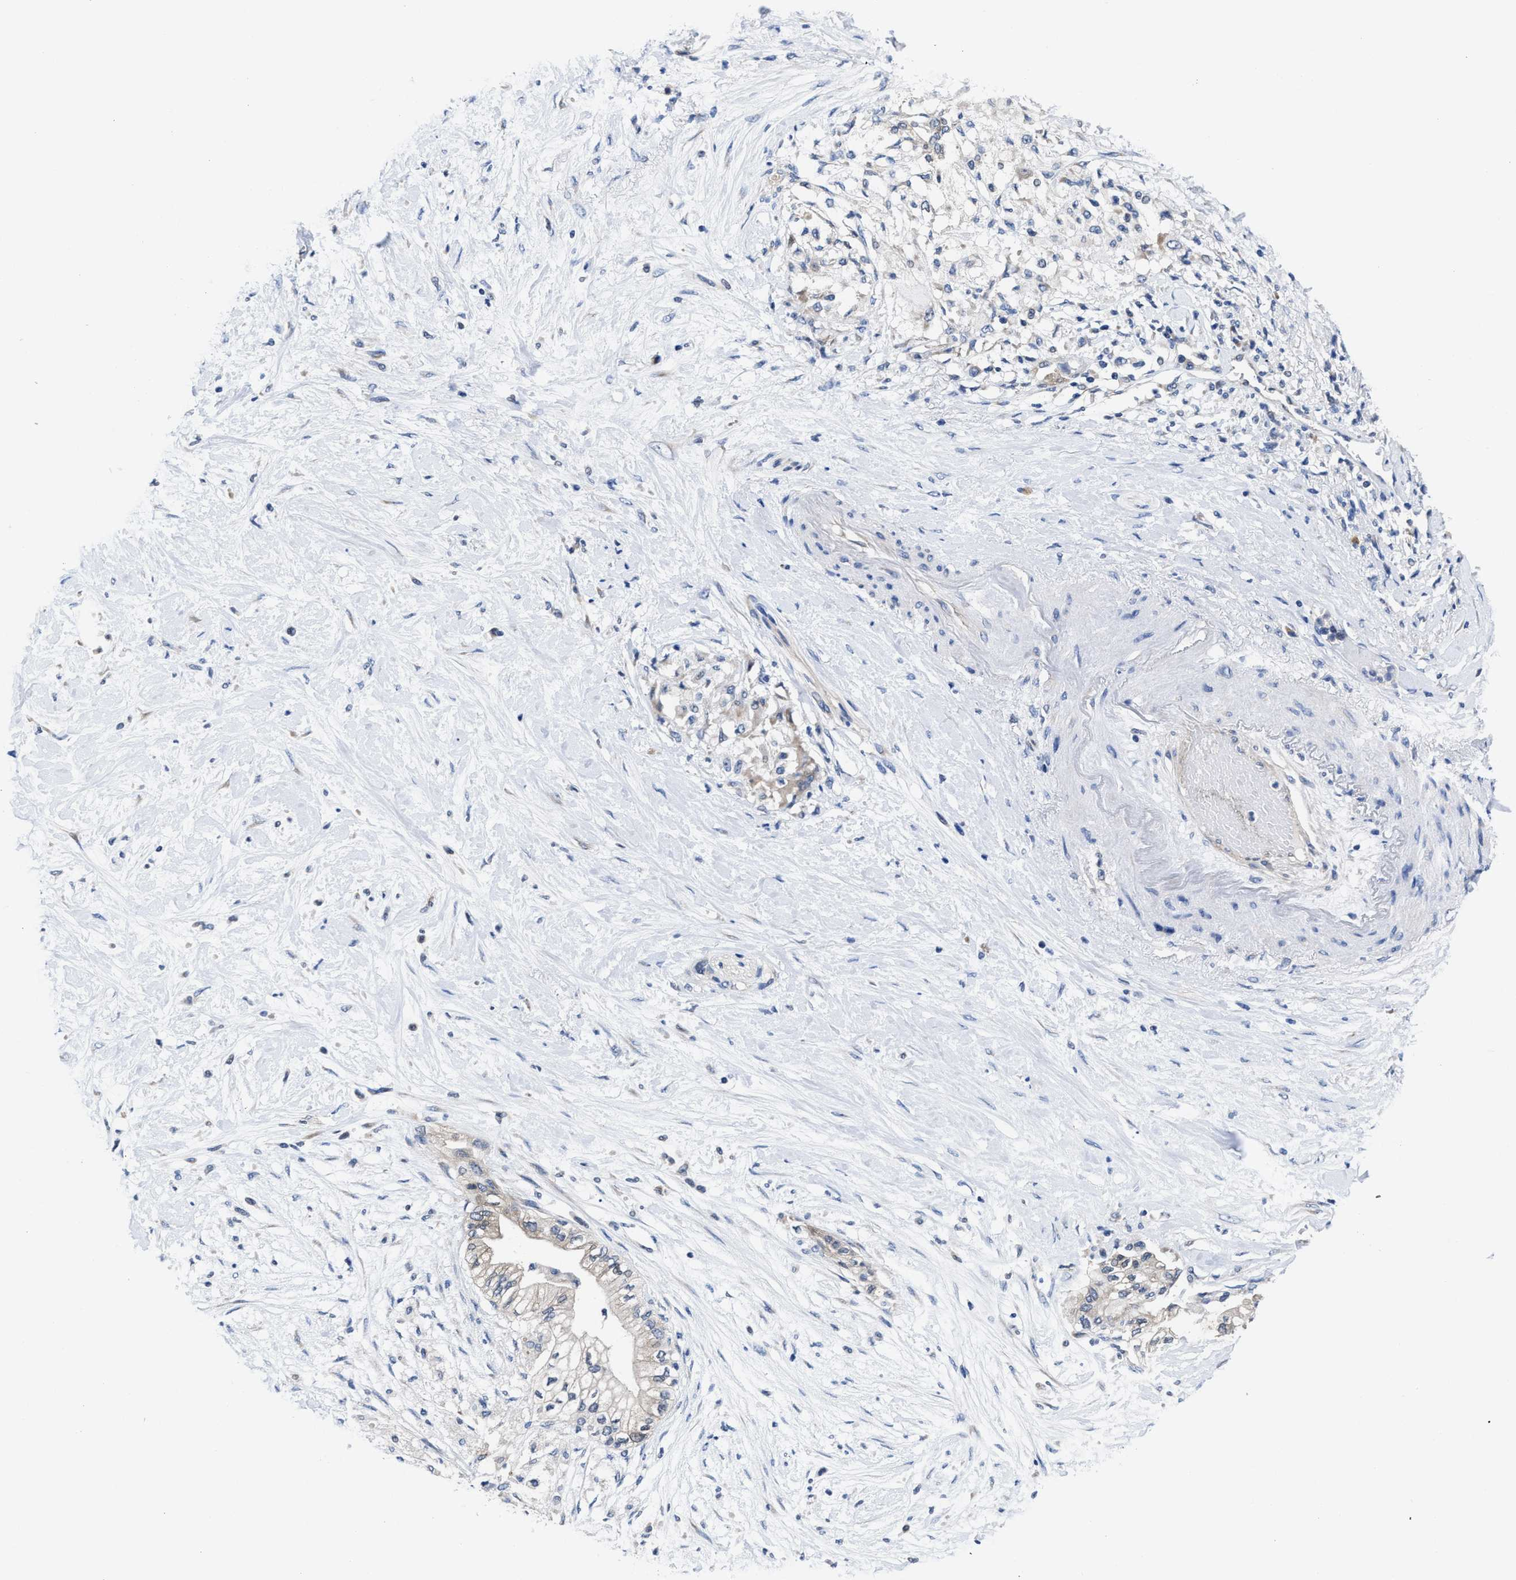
{"staining": {"intensity": "negative", "quantity": "none", "location": "none"}, "tissue": "pancreatic cancer", "cell_type": "Tumor cells", "image_type": "cancer", "snomed": [{"axis": "morphology", "description": "Normal tissue, NOS"}, {"axis": "morphology", "description": "Adenocarcinoma, NOS"}, {"axis": "topography", "description": "Pancreas"}, {"axis": "topography", "description": "Duodenum"}], "caption": "Tumor cells are negative for protein expression in human pancreatic cancer. (Stains: DAB (3,3'-diaminobenzidine) immunohistochemistry (IHC) with hematoxylin counter stain, Microscopy: brightfield microscopy at high magnification).", "gene": "HOOK1", "patient": {"sex": "female", "age": 60}}